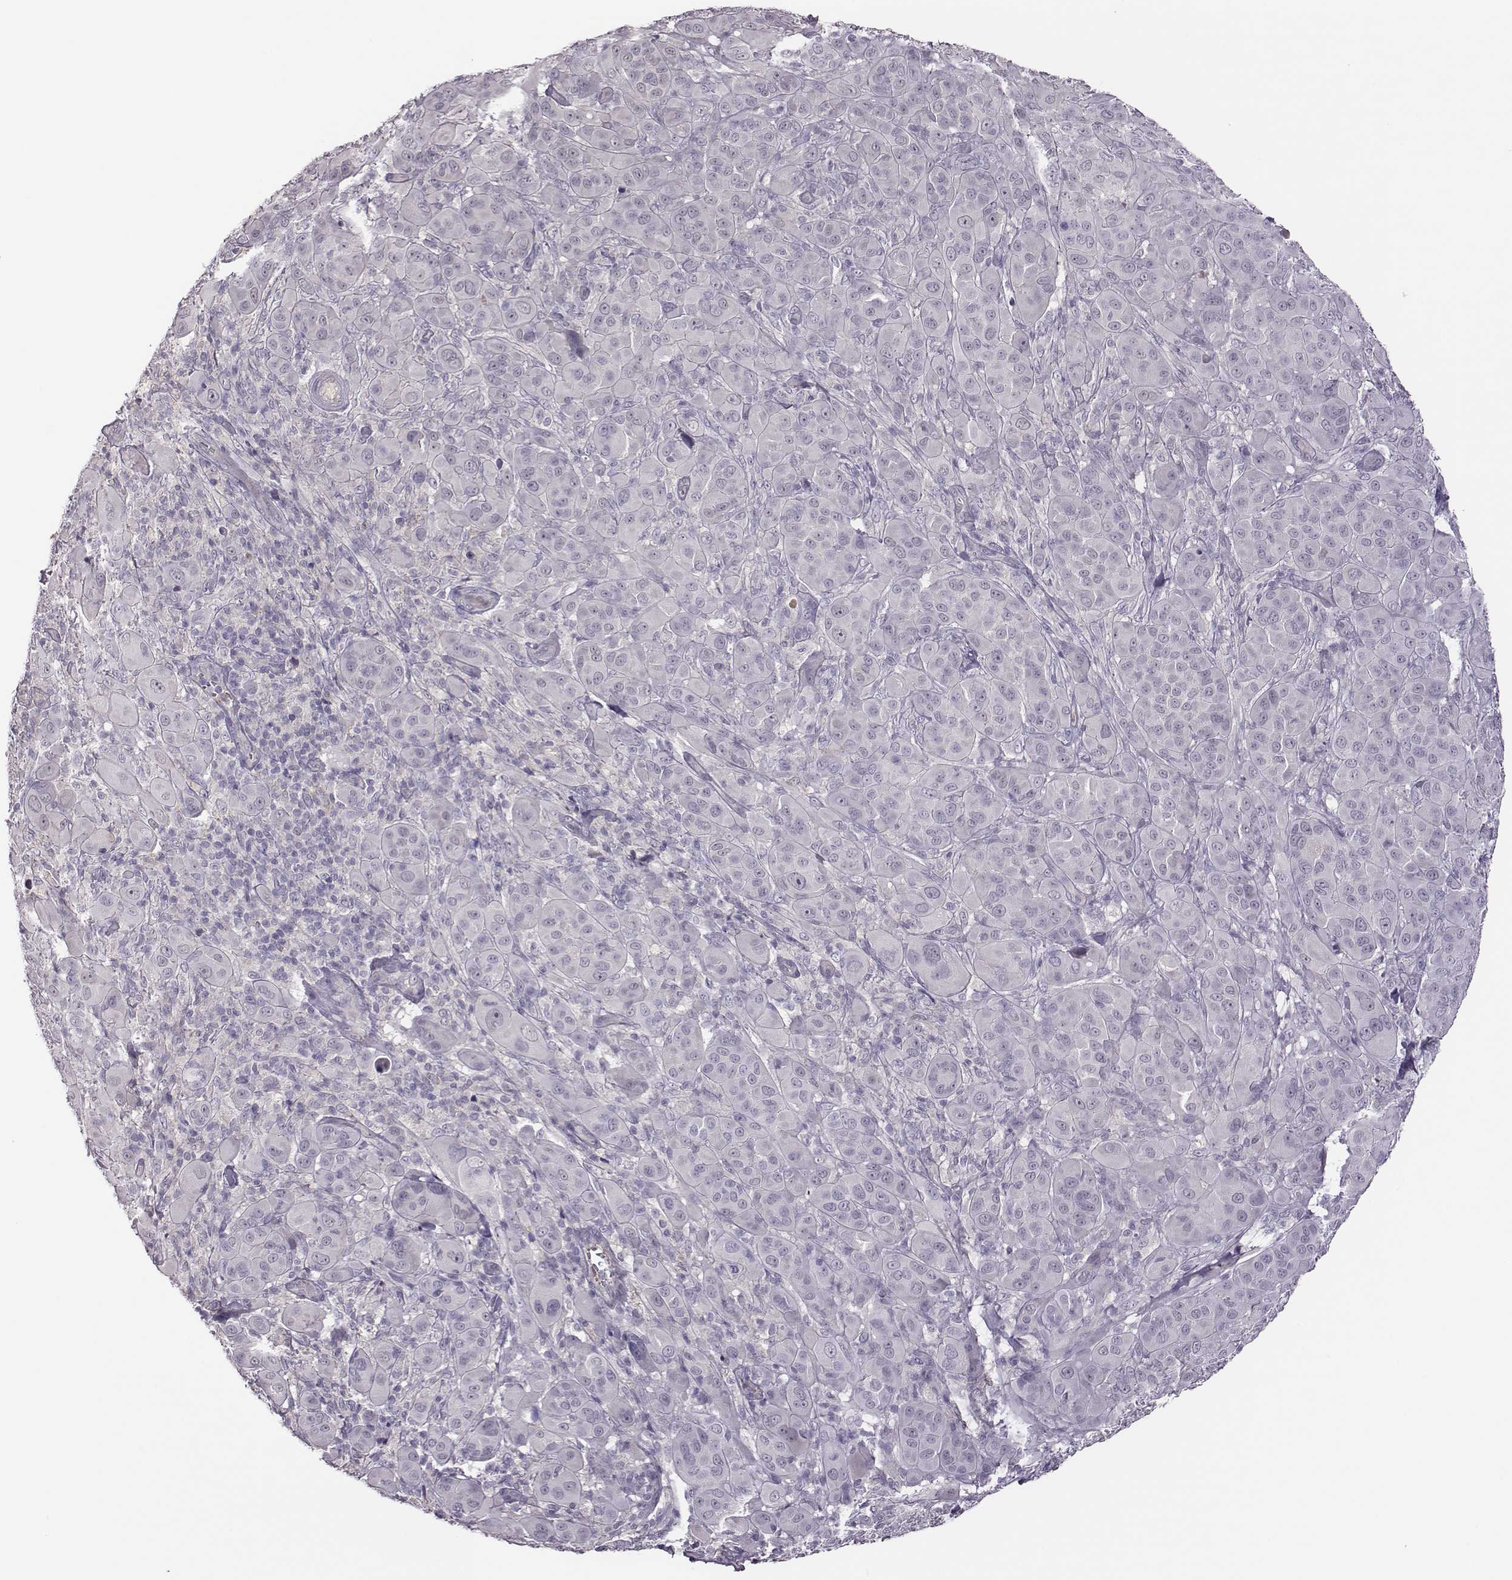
{"staining": {"intensity": "negative", "quantity": "none", "location": "none"}, "tissue": "melanoma", "cell_type": "Tumor cells", "image_type": "cancer", "snomed": [{"axis": "morphology", "description": "Malignant melanoma, NOS"}, {"axis": "topography", "description": "Skin"}], "caption": "An image of human malignant melanoma is negative for staining in tumor cells.", "gene": "KMO", "patient": {"sex": "female", "age": 87}}